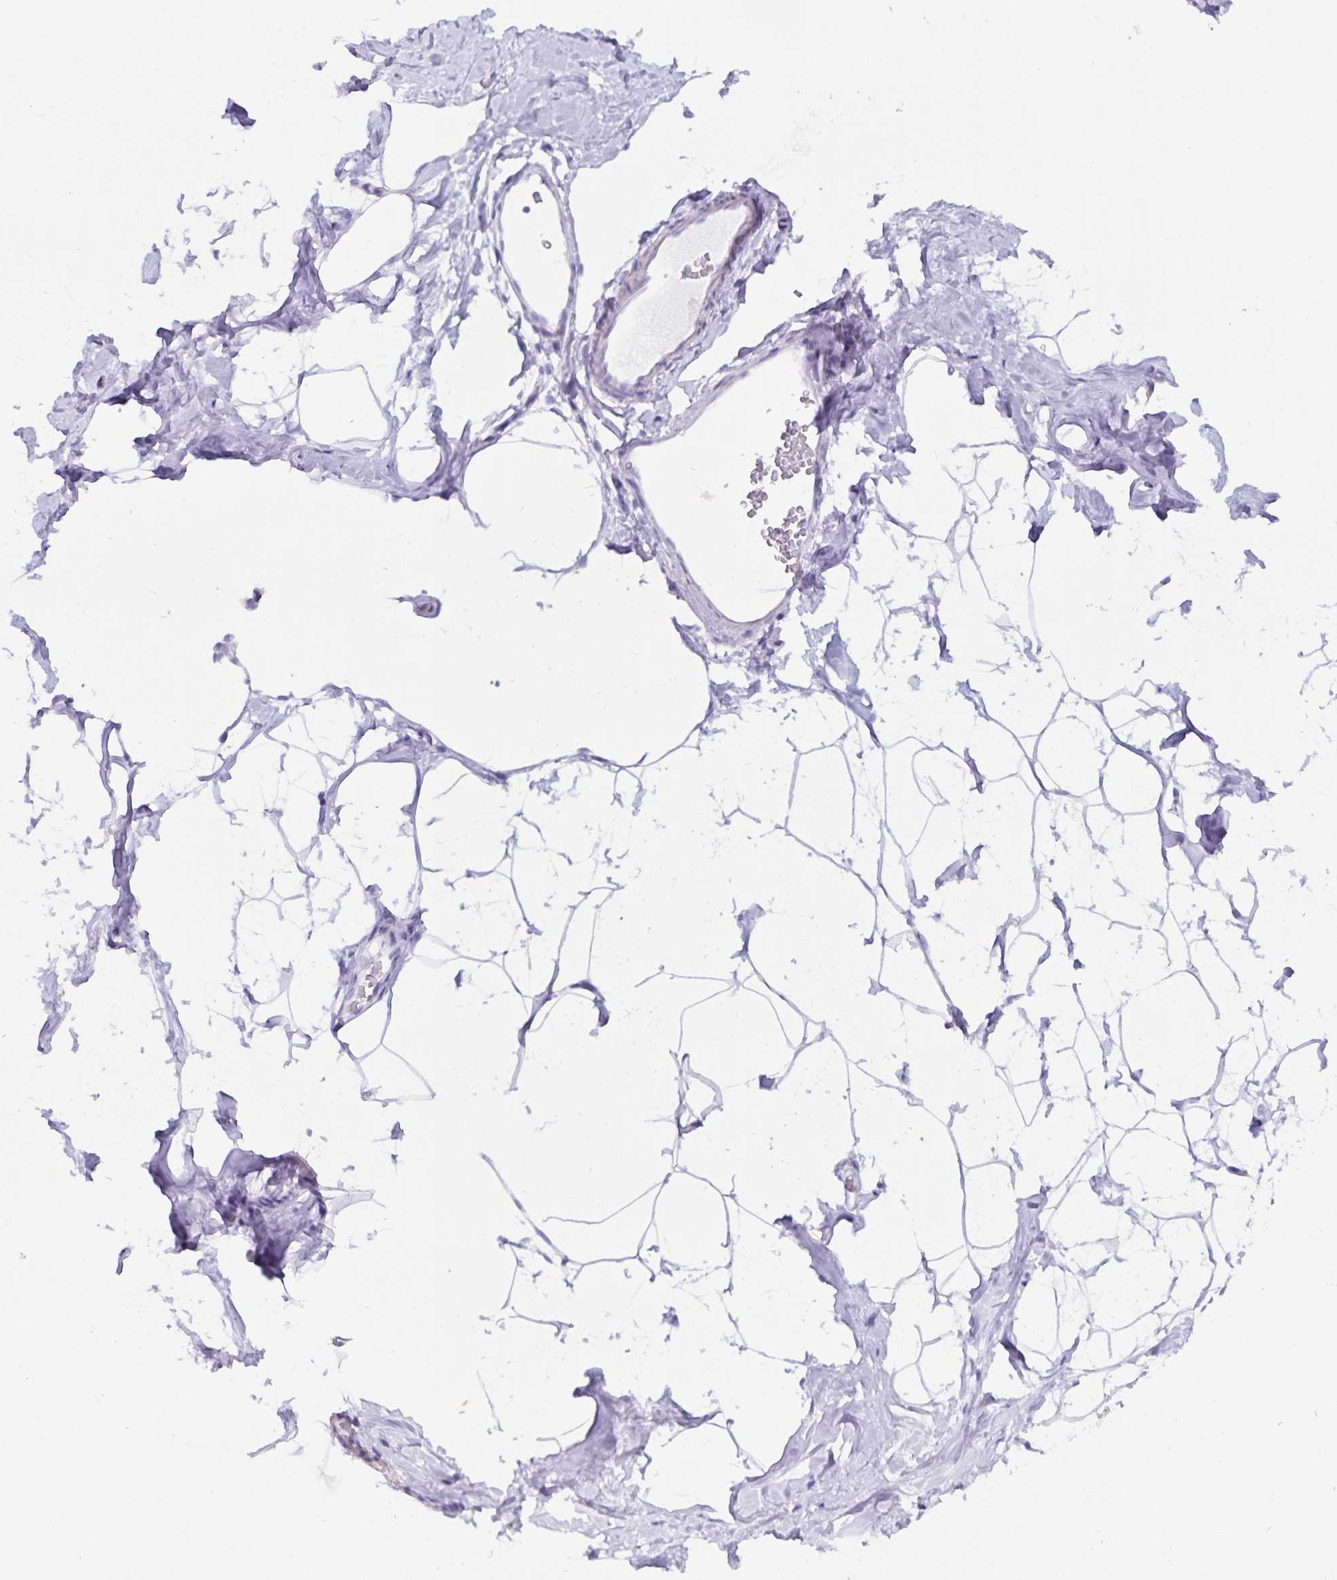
{"staining": {"intensity": "negative", "quantity": "none", "location": "none"}, "tissue": "breast", "cell_type": "Adipocytes", "image_type": "normal", "snomed": [{"axis": "morphology", "description": "Normal tissue, NOS"}, {"axis": "topography", "description": "Breast"}], "caption": "A high-resolution micrograph shows IHC staining of benign breast, which shows no significant staining in adipocytes.", "gene": "GPR137", "patient": {"sex": "female", "age": 32}}